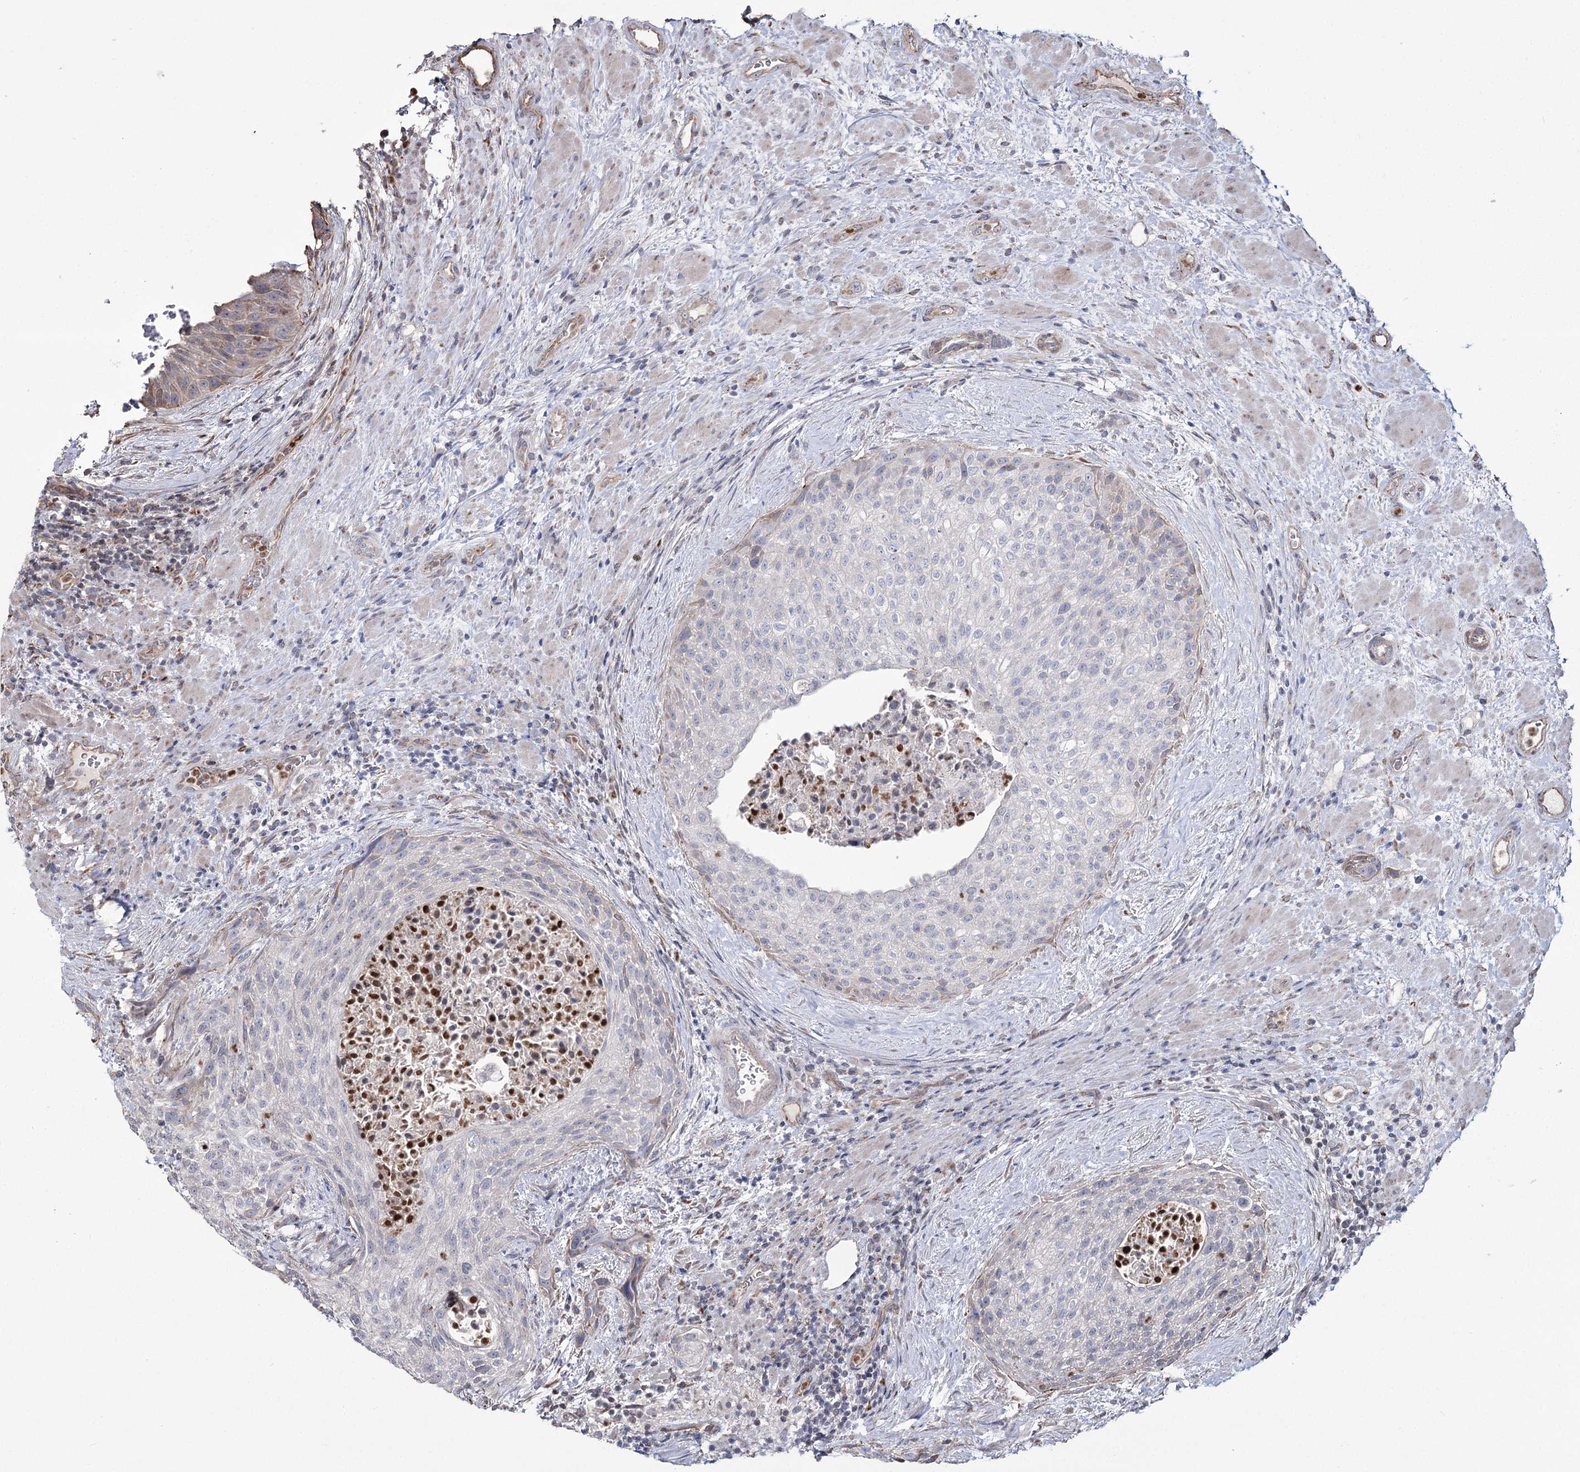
{"staining": {"intensity": "negative", "quantity": "none", "location": "none"}, "tissue": "urothelial cancer", "cell_type": "Tumor cells", "image_type": "cancer", "snomed": [{"axis": "morphology", "description": "Normal tissue, NOS"}, {"axis": "morphology", "description": "Urothelial carcinoma, NOS"}, {"axis": "topography", "description": "Urinary bladder"}, {"axis": "topography", "description": "Peripheral nerve tissue"}], "caption": "Immunohistochemistry (IHC) photomicrograph of human transitional cell carcinoma stained for a protein (brown), which exhibits no positivity in tumor cells.", "gene": "ME3", "patient": {"sex": "male", "age": 35}}